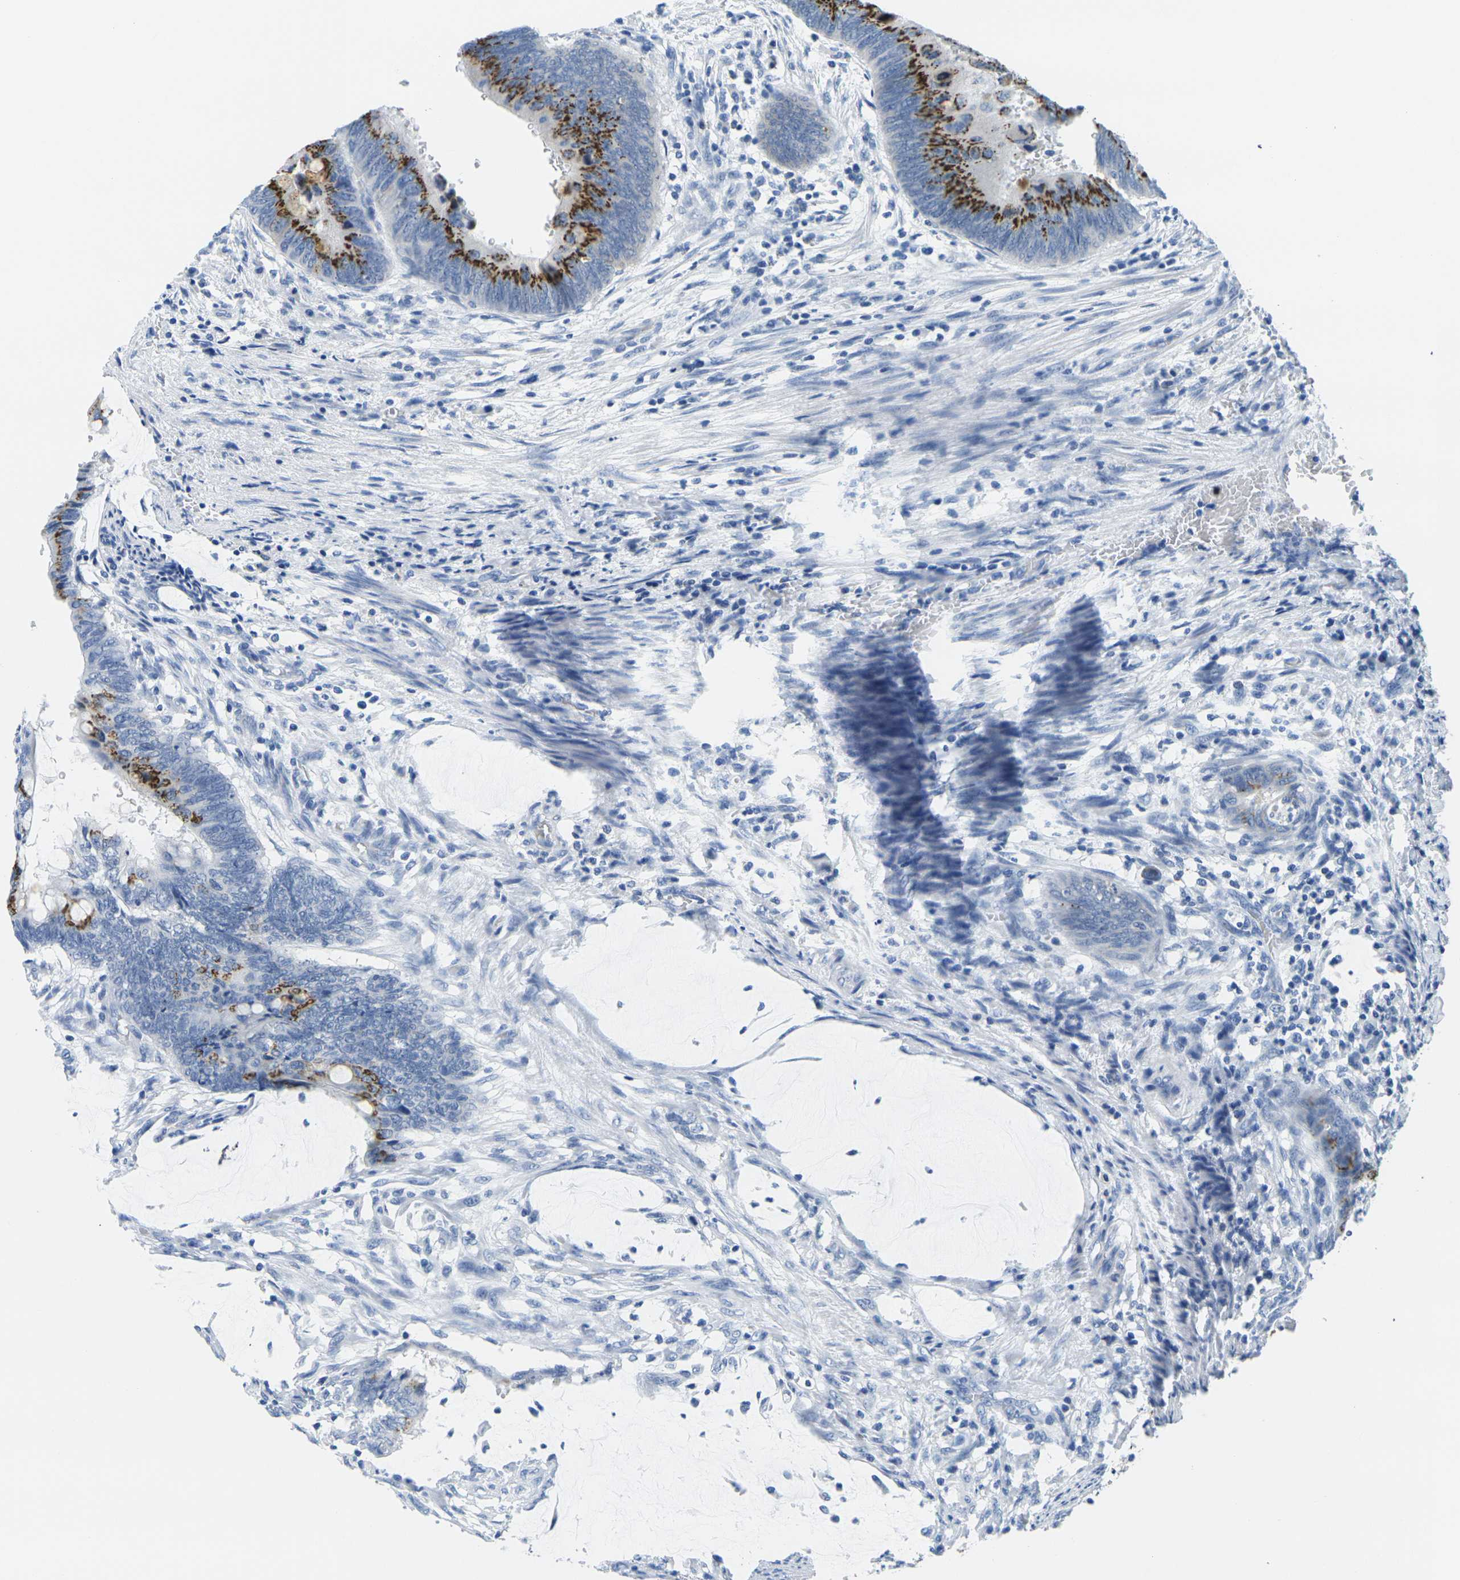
{"staining": {"intensity": "strong", "quantity": "25%-75%", "location": "cytoplasmic/membranous"}, "tissue": "colorectal cancer", "cell_type": "Tumor cells", "image_type": "cancer", "snomed": [{"axis": "morphology", "description": "Normal tissue, NOS"}, {"axis": "morphology", "description": "Adenocarcinoma, NOS"}, {"axis": "topography", "description": "Rectum"}, {"axis": "topography", "description": "Peripheral nerve tissue"}], "caption": "Adenocarcinoma (colorectal) stained with a protein marker shows strong staining in tumor cells.", "gene": "FAM3D", "patient": {"sex": "male", "age": 92}}